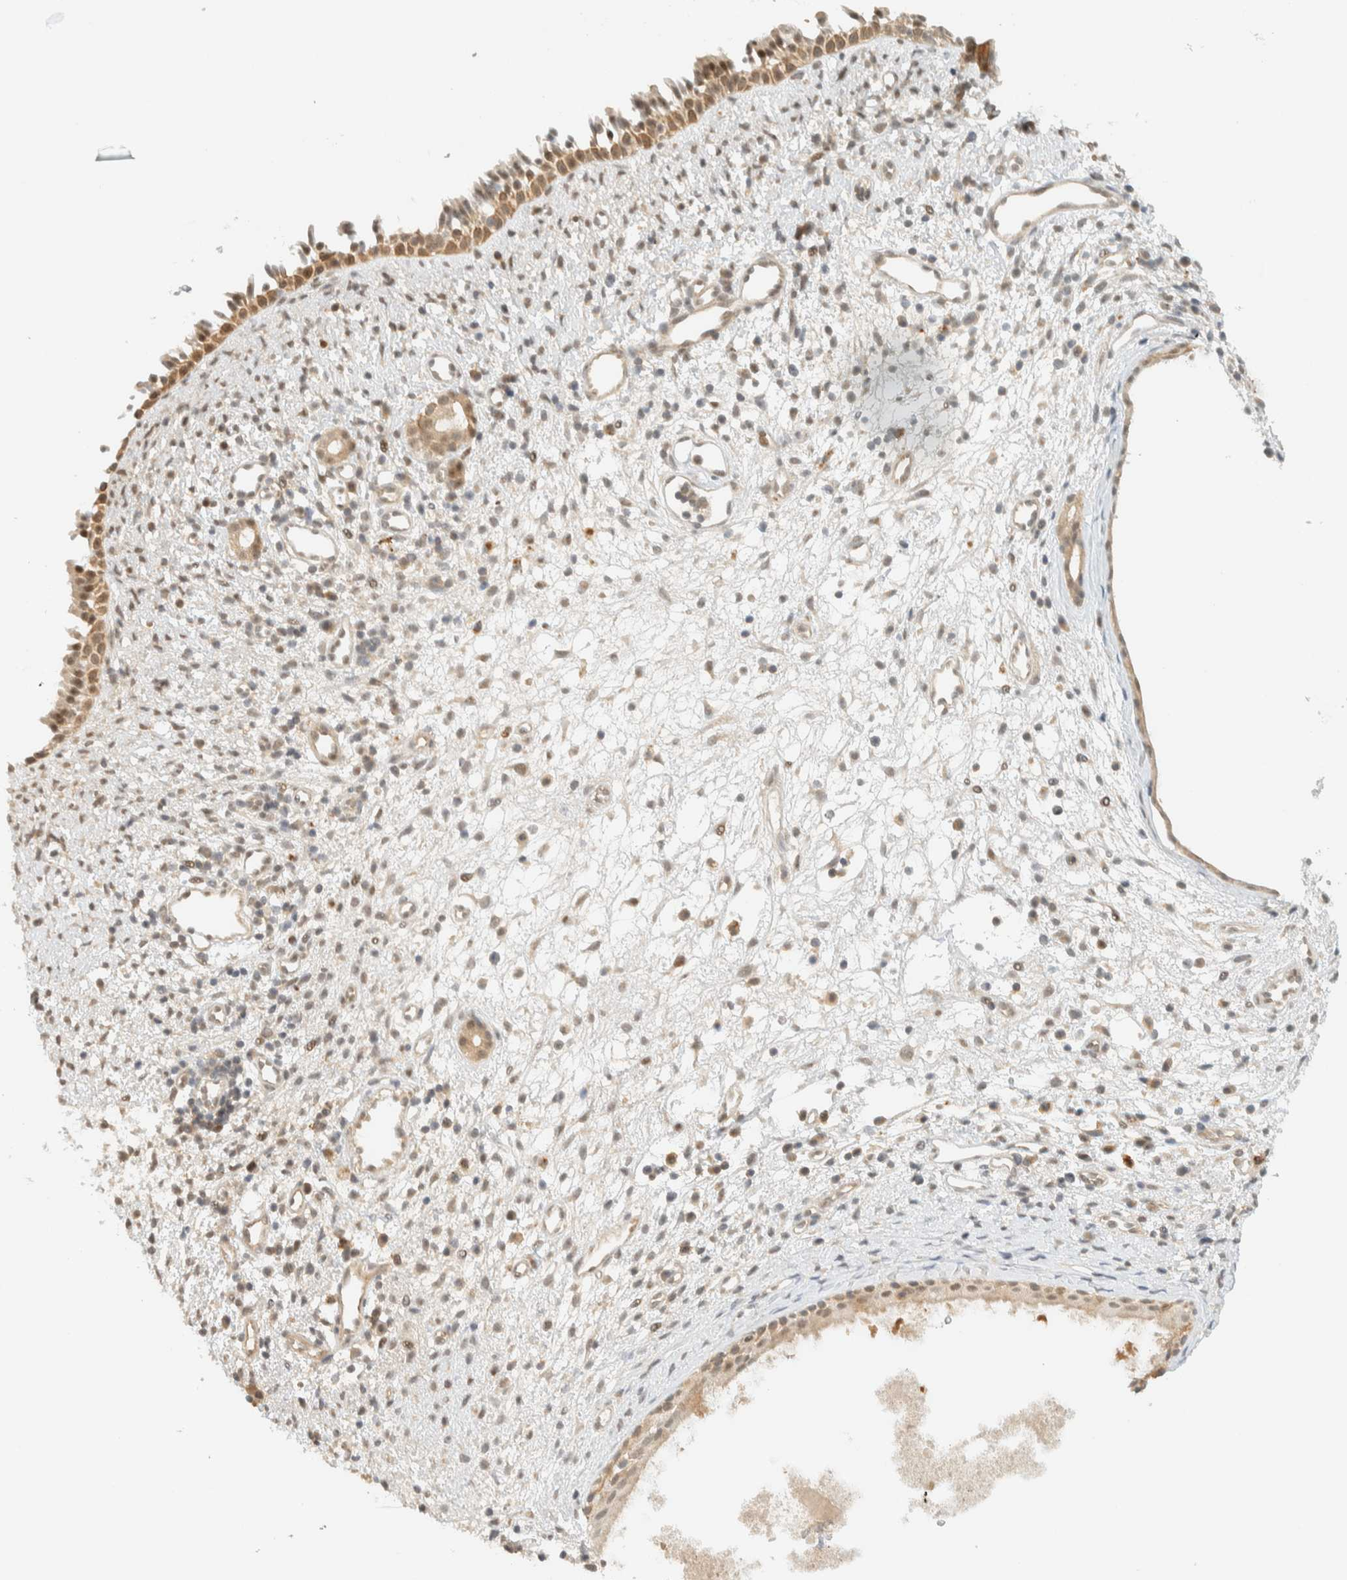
{"staining": {"intensity": "moderate", "quantity": ">75%", "location": "cytoplasmic/membranous"}, "tissue": "nasopharynx", "cell_type": "Respiratory epithelial cells", "image_type": "normal", "snomed": [{"axis": "morphology", "description": "Normal tissue, NOS"}, {"axis": "topography", "description": "Nasopharynx"}], "caption": "Approximately >75% of respiratory epithelial cells in benign nasopharynx show moderate cytoplasmic/membranous protein staining as visualized by brown immunohistochemical staining.", "gene": "KIFAP3", "patient": {"sex": "male", "age": 22}}